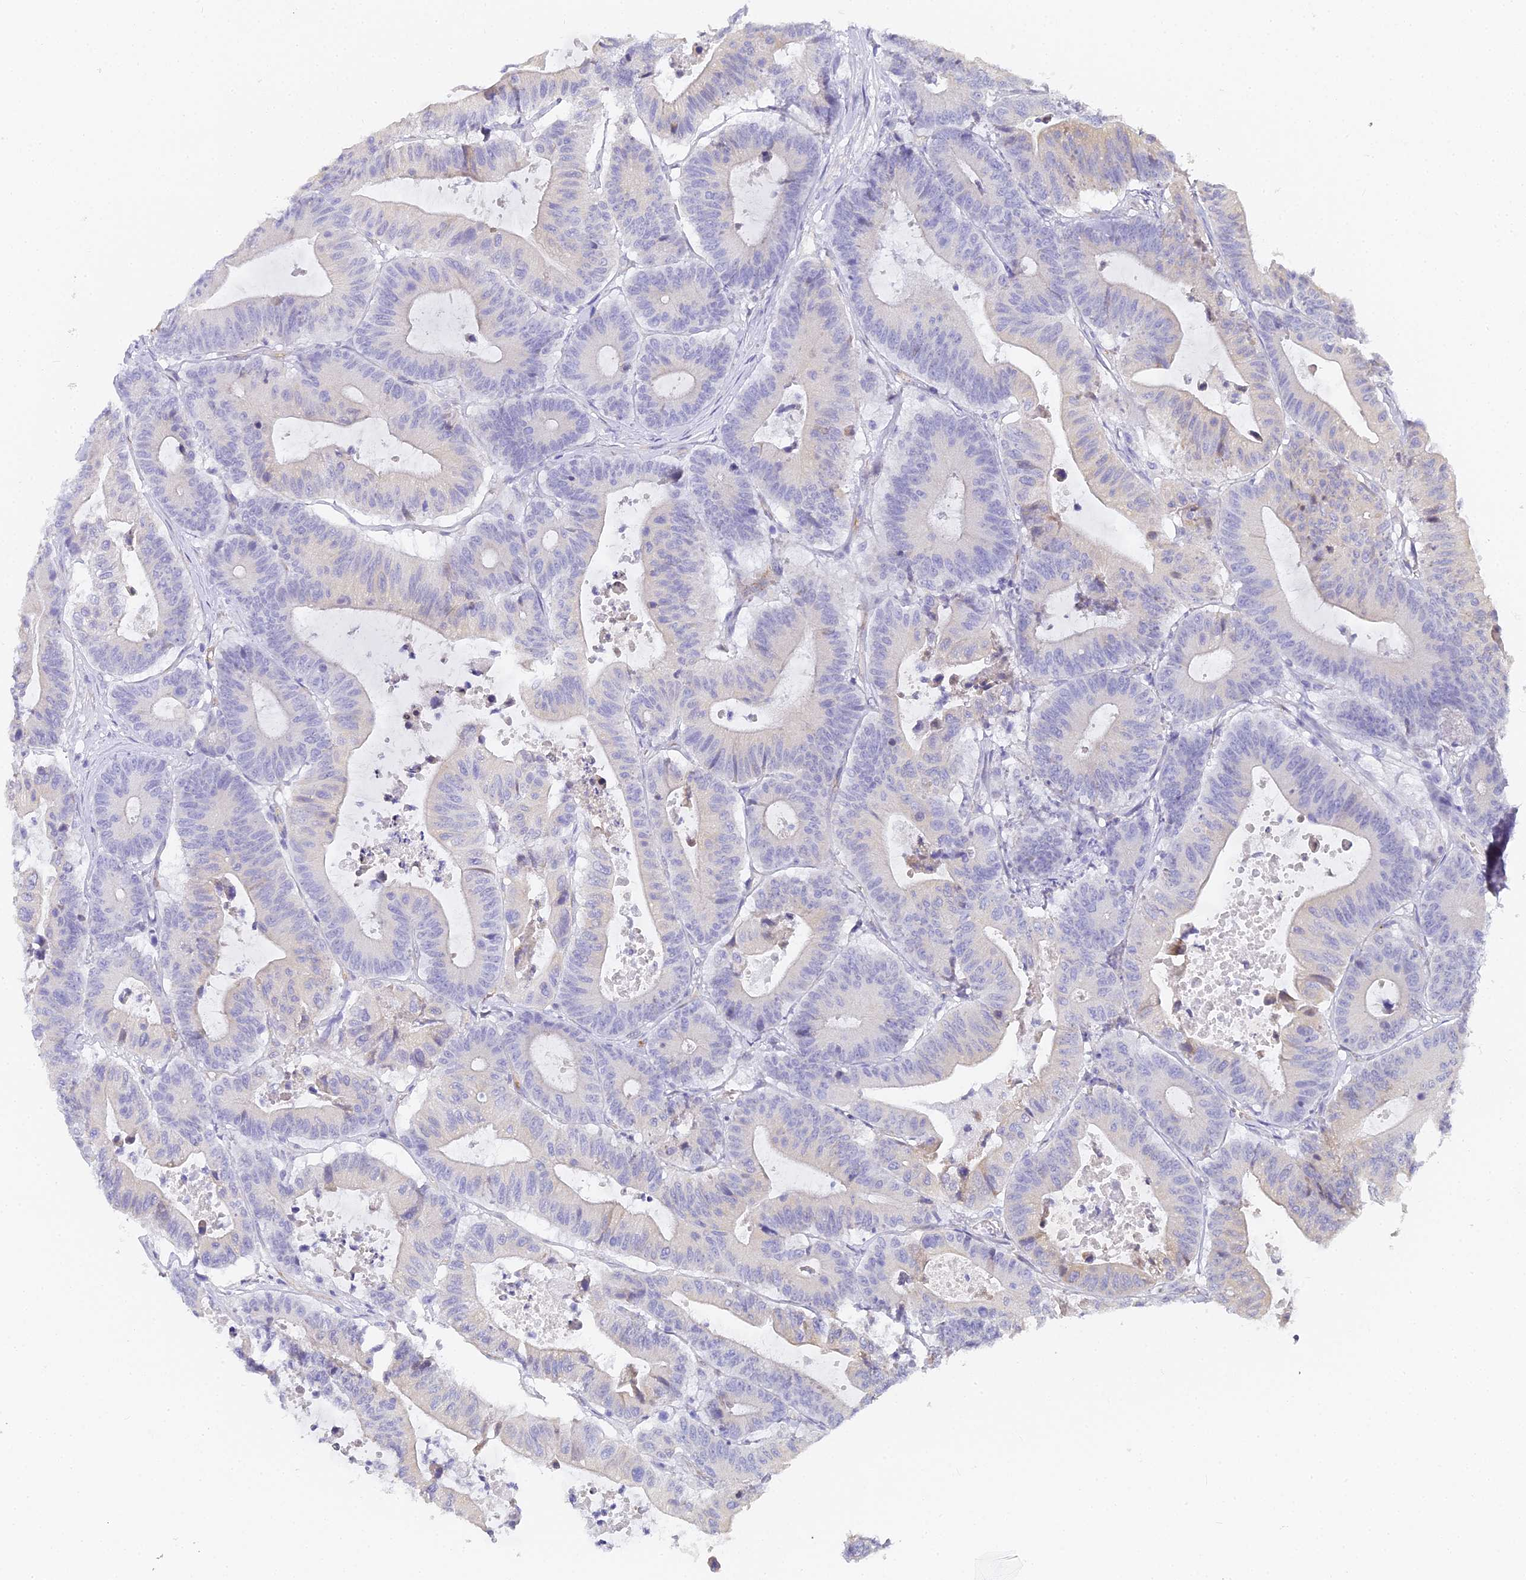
{"staining": {"intensity": "negative", "quantity": "none", "location": "none"}, "tissue": "colorectal cancer", "cell_type": "Tumor cells", "image_type": "cancer", "snomed": [{"axis": "morphology", "description": "Adenocarcinoma, NOS"}, {"axis": "topography", "description": "Colon"}], "caption": "There is no significant positivity in tumor cells of adenocarcinoma (colorectal). (Stains: DAB (3,3'-diaminobenzidine) immunohistochemistry with hematoxylin counter stain, Microscopy: brightfield microscopy at high magnification).", "gene": "GJA1", "patient": {"sex": "female", "age": 84}}